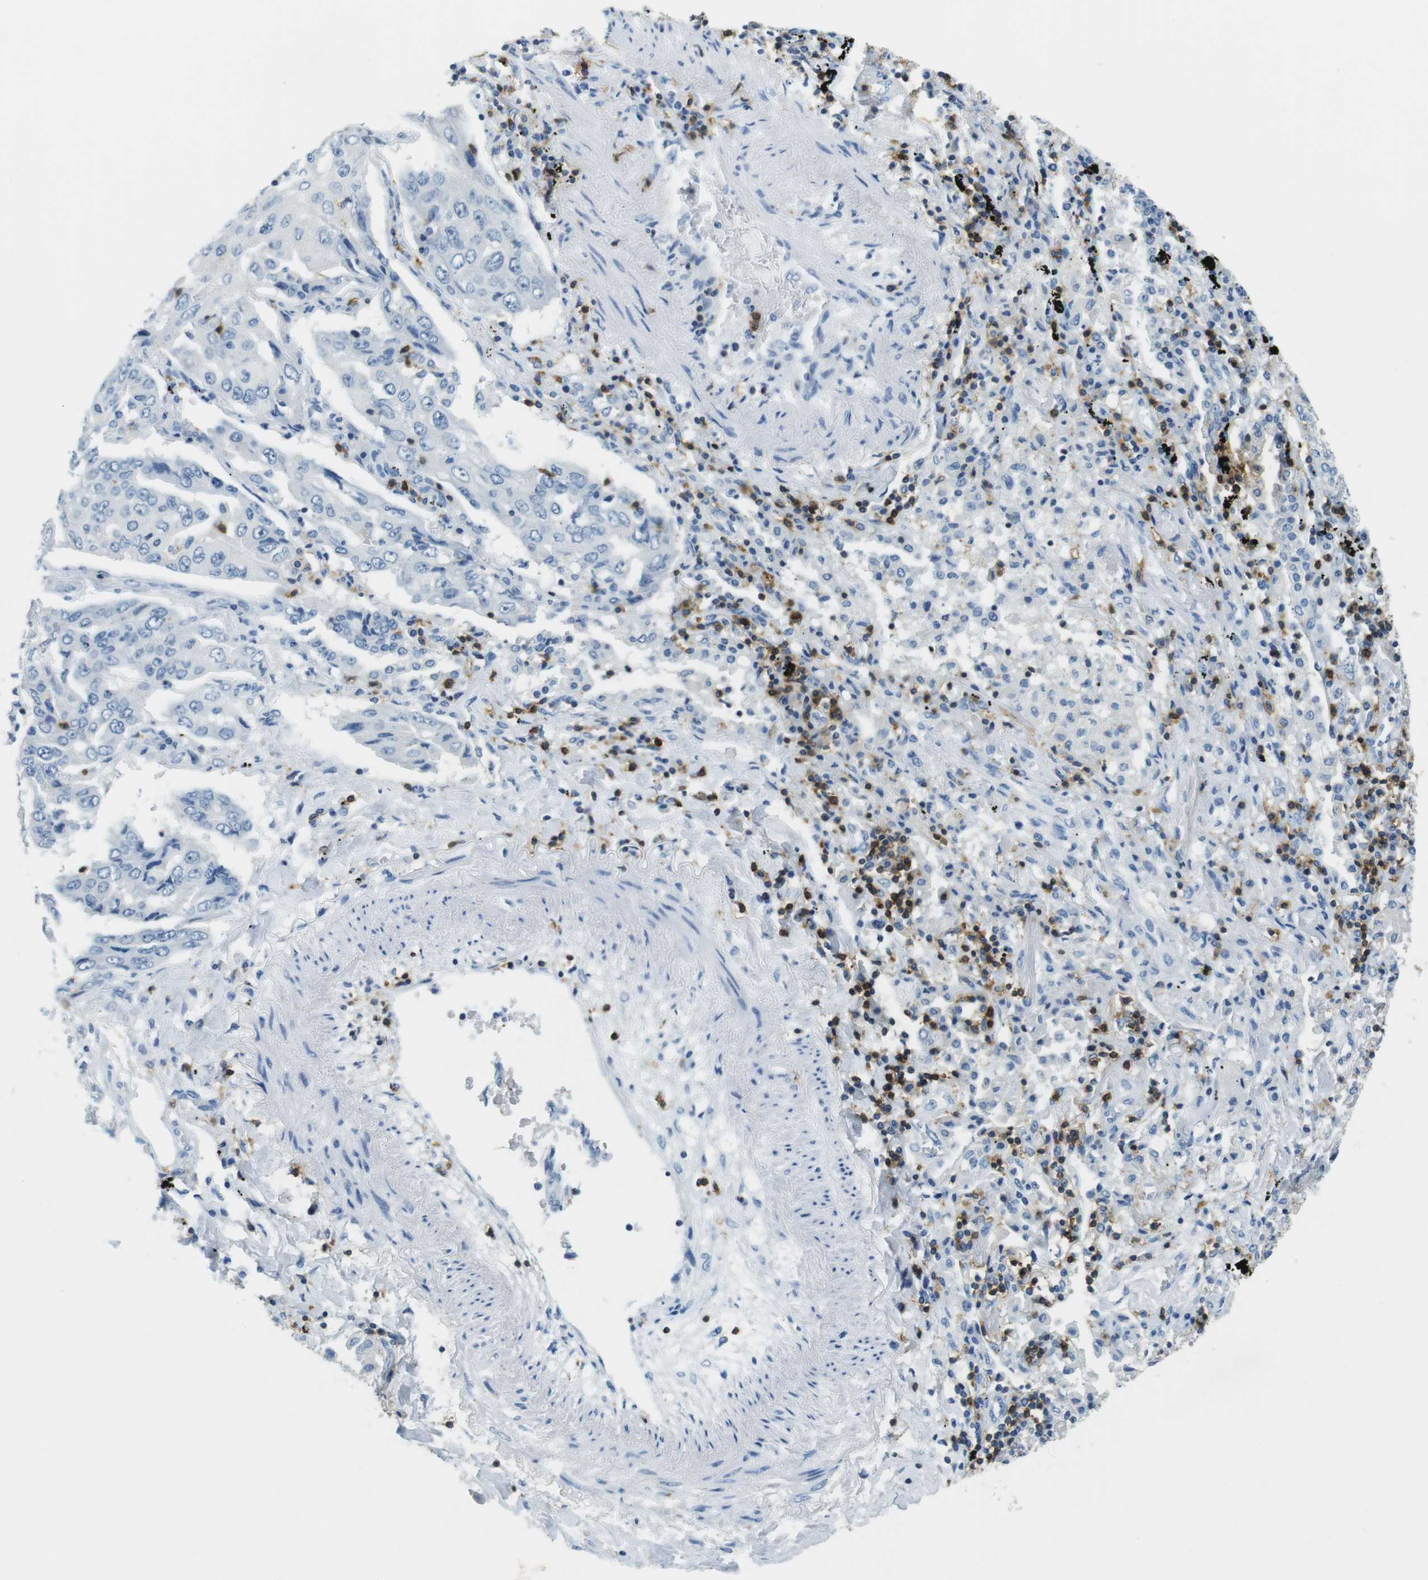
{"staining": {"intensity": "negative", "quantity": "none", "location": "none"}, "tissue": "lung cancer", "cell_type": "Tumor cells", "image_type": "cancer", "snomed": [{"axis": "morphology", "description": "Adenocarcinoma, NOS"}, {"axis": "topography", "description": "Lung"}], "caption": "Immunohistochemical staining of human adenocarcinoma (lung) exhibits no significant staining in tumor cells.", "gene": "LAT", "patient": {"sex": "female", "age": 65}}